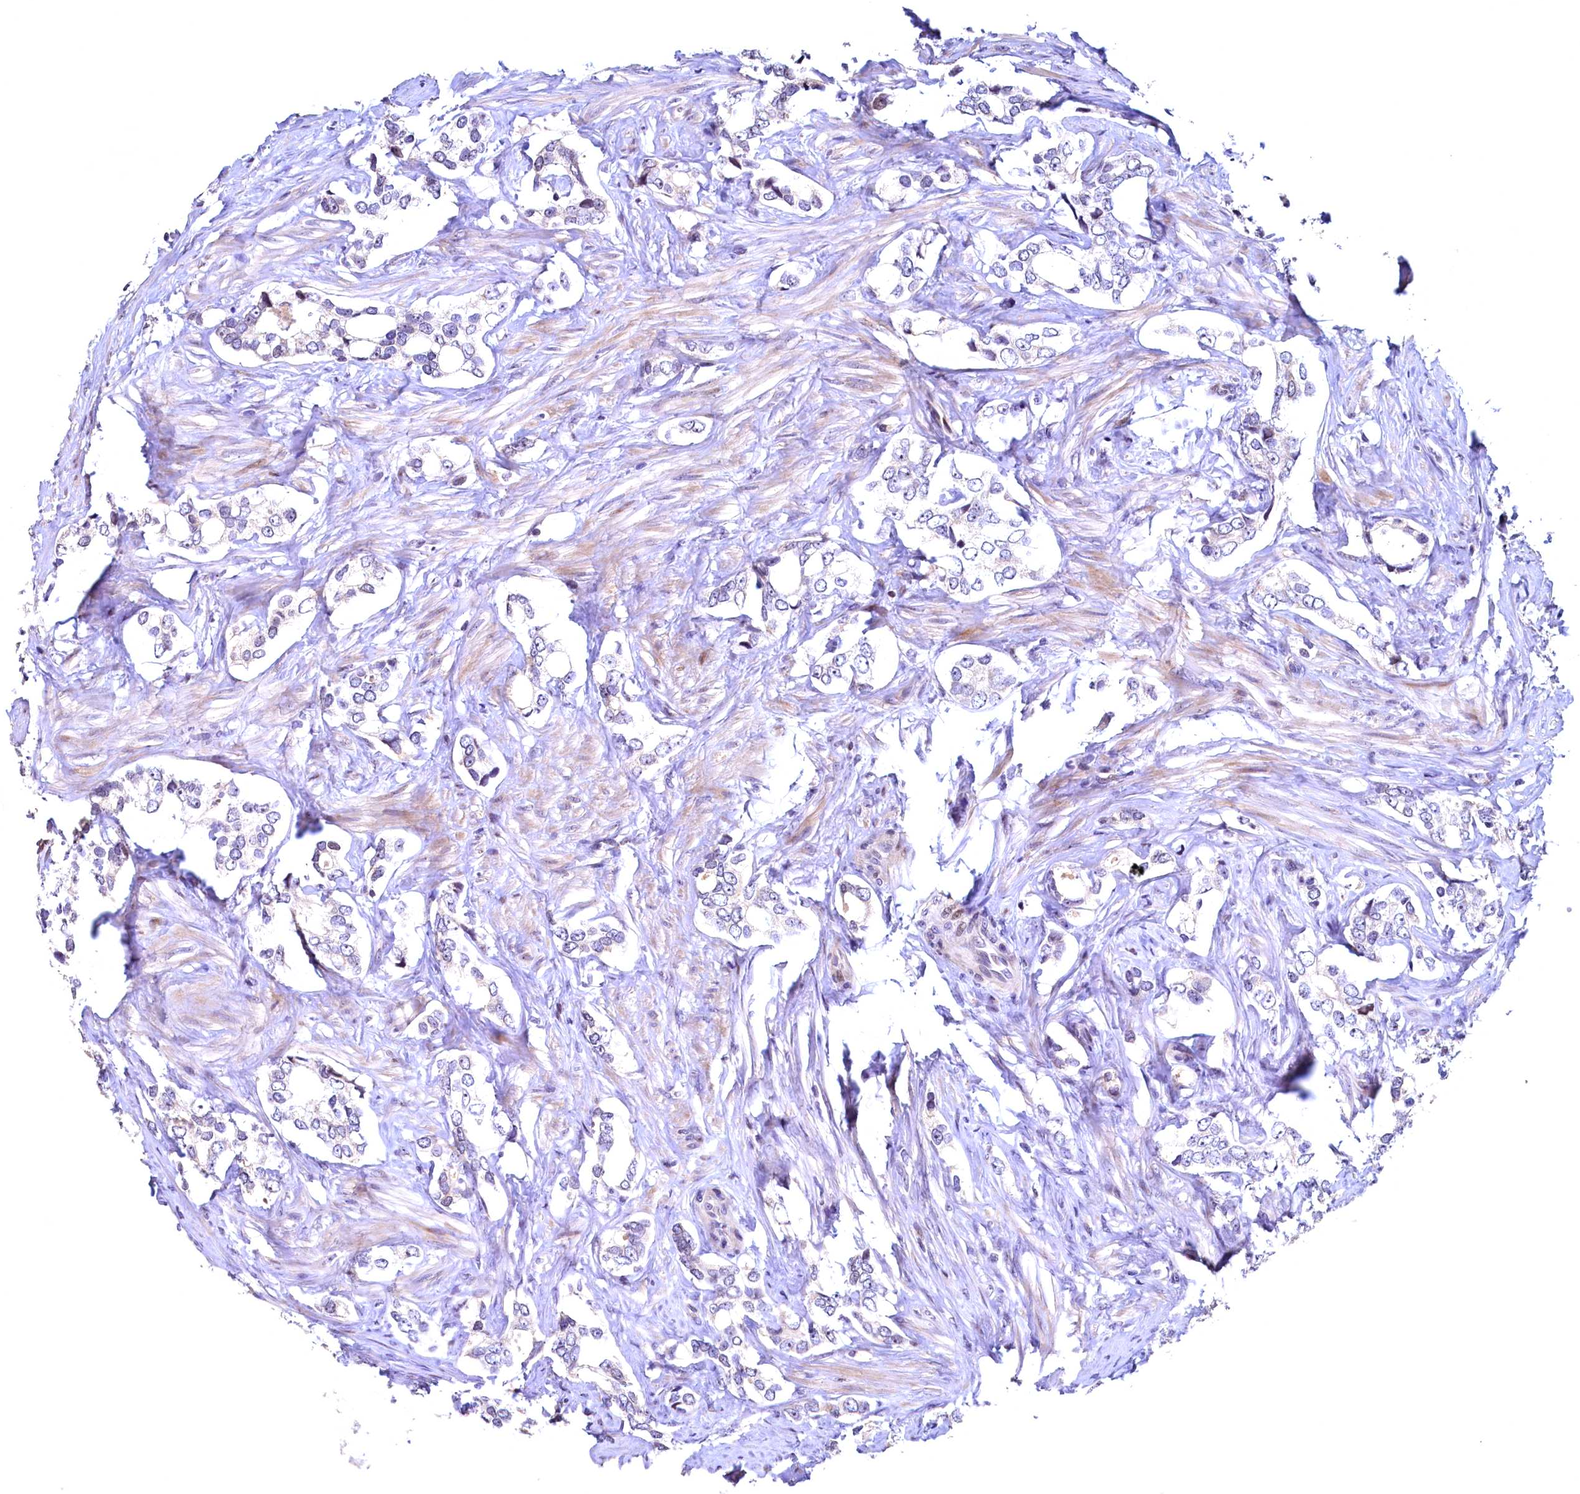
{"staining": {"intensity": "negative", "quantity": "none", "location": "none"}, "tissue": "prostate cancer", "cell_type": "Tumor cells", "image_type": "cancer", "snomed": [{"axis": "morphology", "description": "Adenocarcinoma, High grade"}, {"axis": "topography", "description": "Prostate"}], "caption": "A high-resolution photomicrograph shows immunohistochemistry staining of prostate cancer, which exhibits no significant positivity in tumor cells.", "gene": "LATS2", "patient": {"sex": "male", "age": 66}}